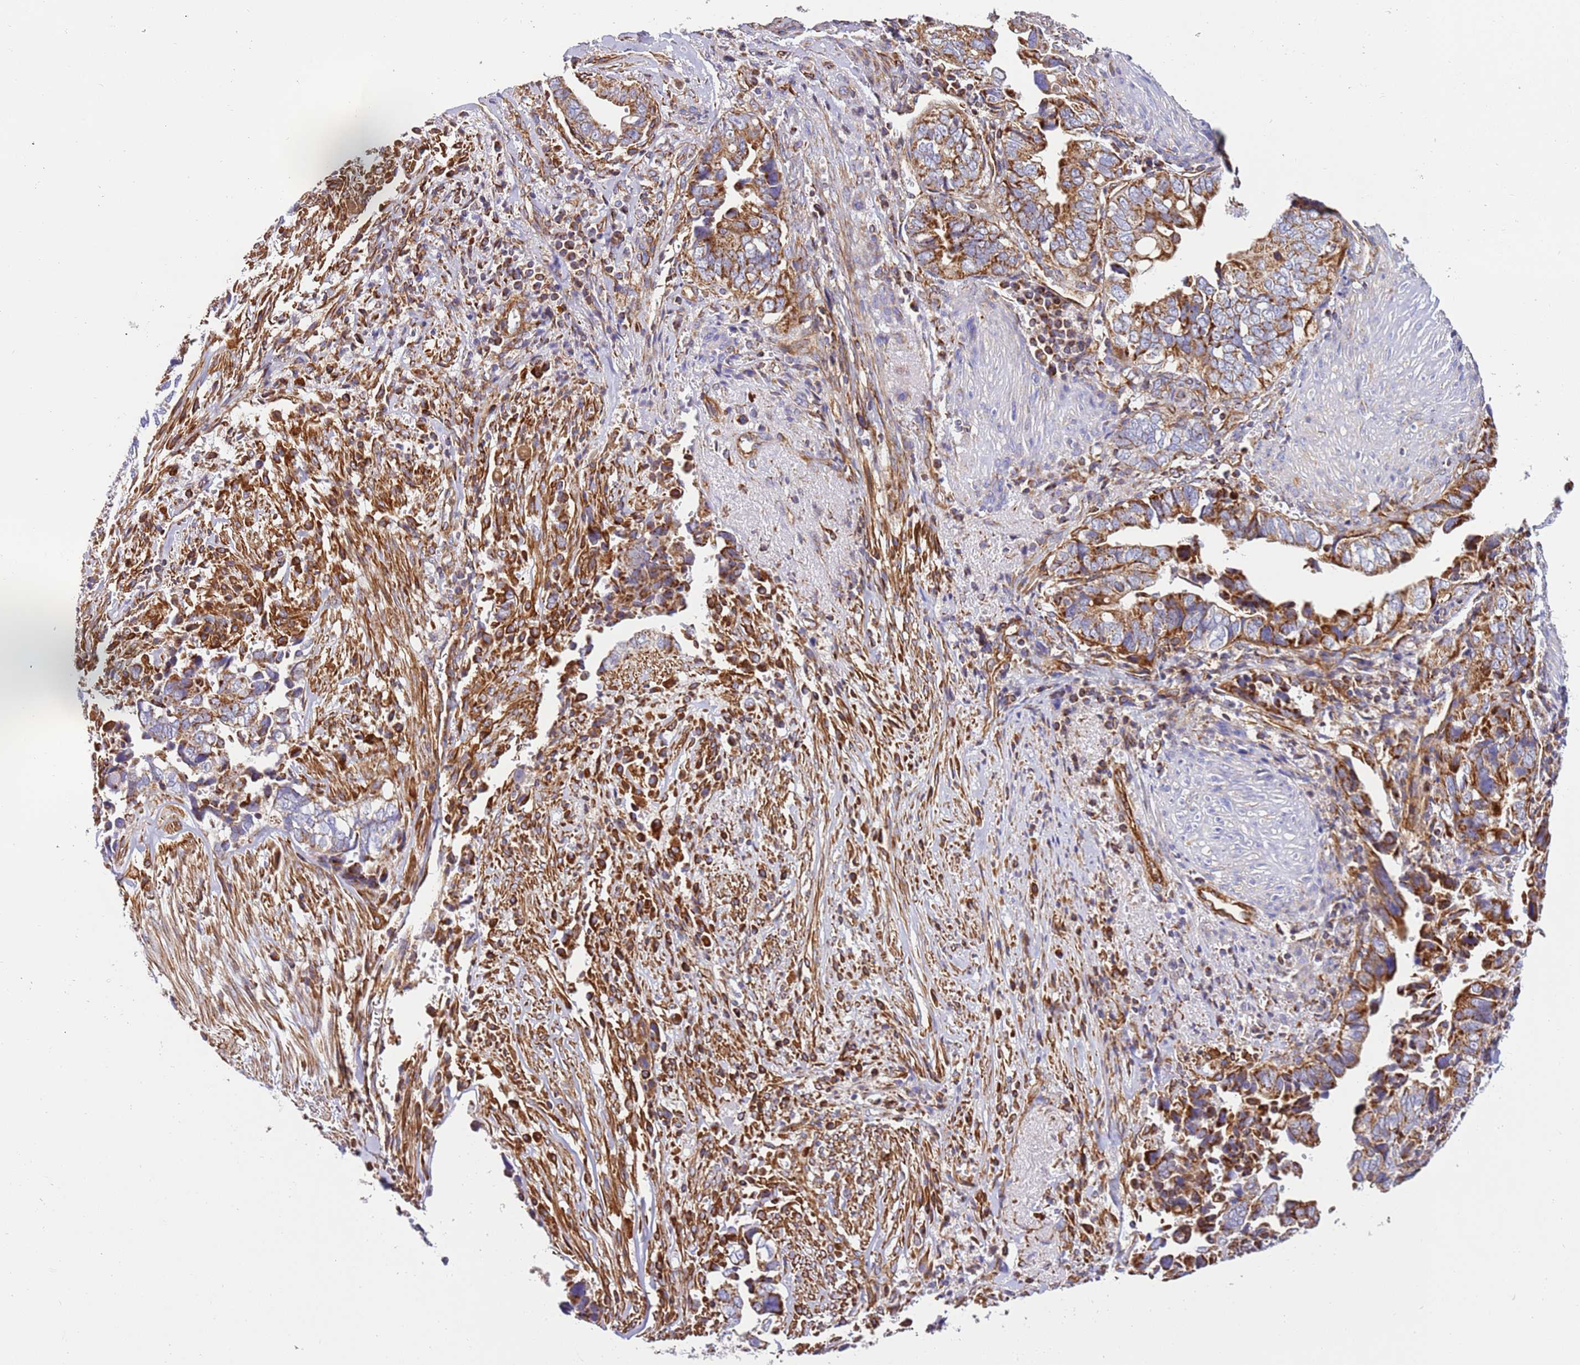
{"staining": {"intensity": "strong", "quantity": ">75%", "location": "cytoplasmic/membranous"}, "tissue": "liver cancer", "cell_type": "Tumor cells", "image_type": "cancer", "snomed": [{"axis": "morphology", "description": "Cholangiocarcinoma"}, {"axis": "topography", "description": "Liver"}], "caption": "Immunohistochemistry (IHC) of human cholangiocarcinoma (liver) displays high levels of strong cytoplasmic/membranous expression in approximately >75% of tumor cells. (DAB = brown stain, brightfield microscopy at high magnification).", "gene": "MRPL20", "patient": {"sex": "female", "age": 79}}